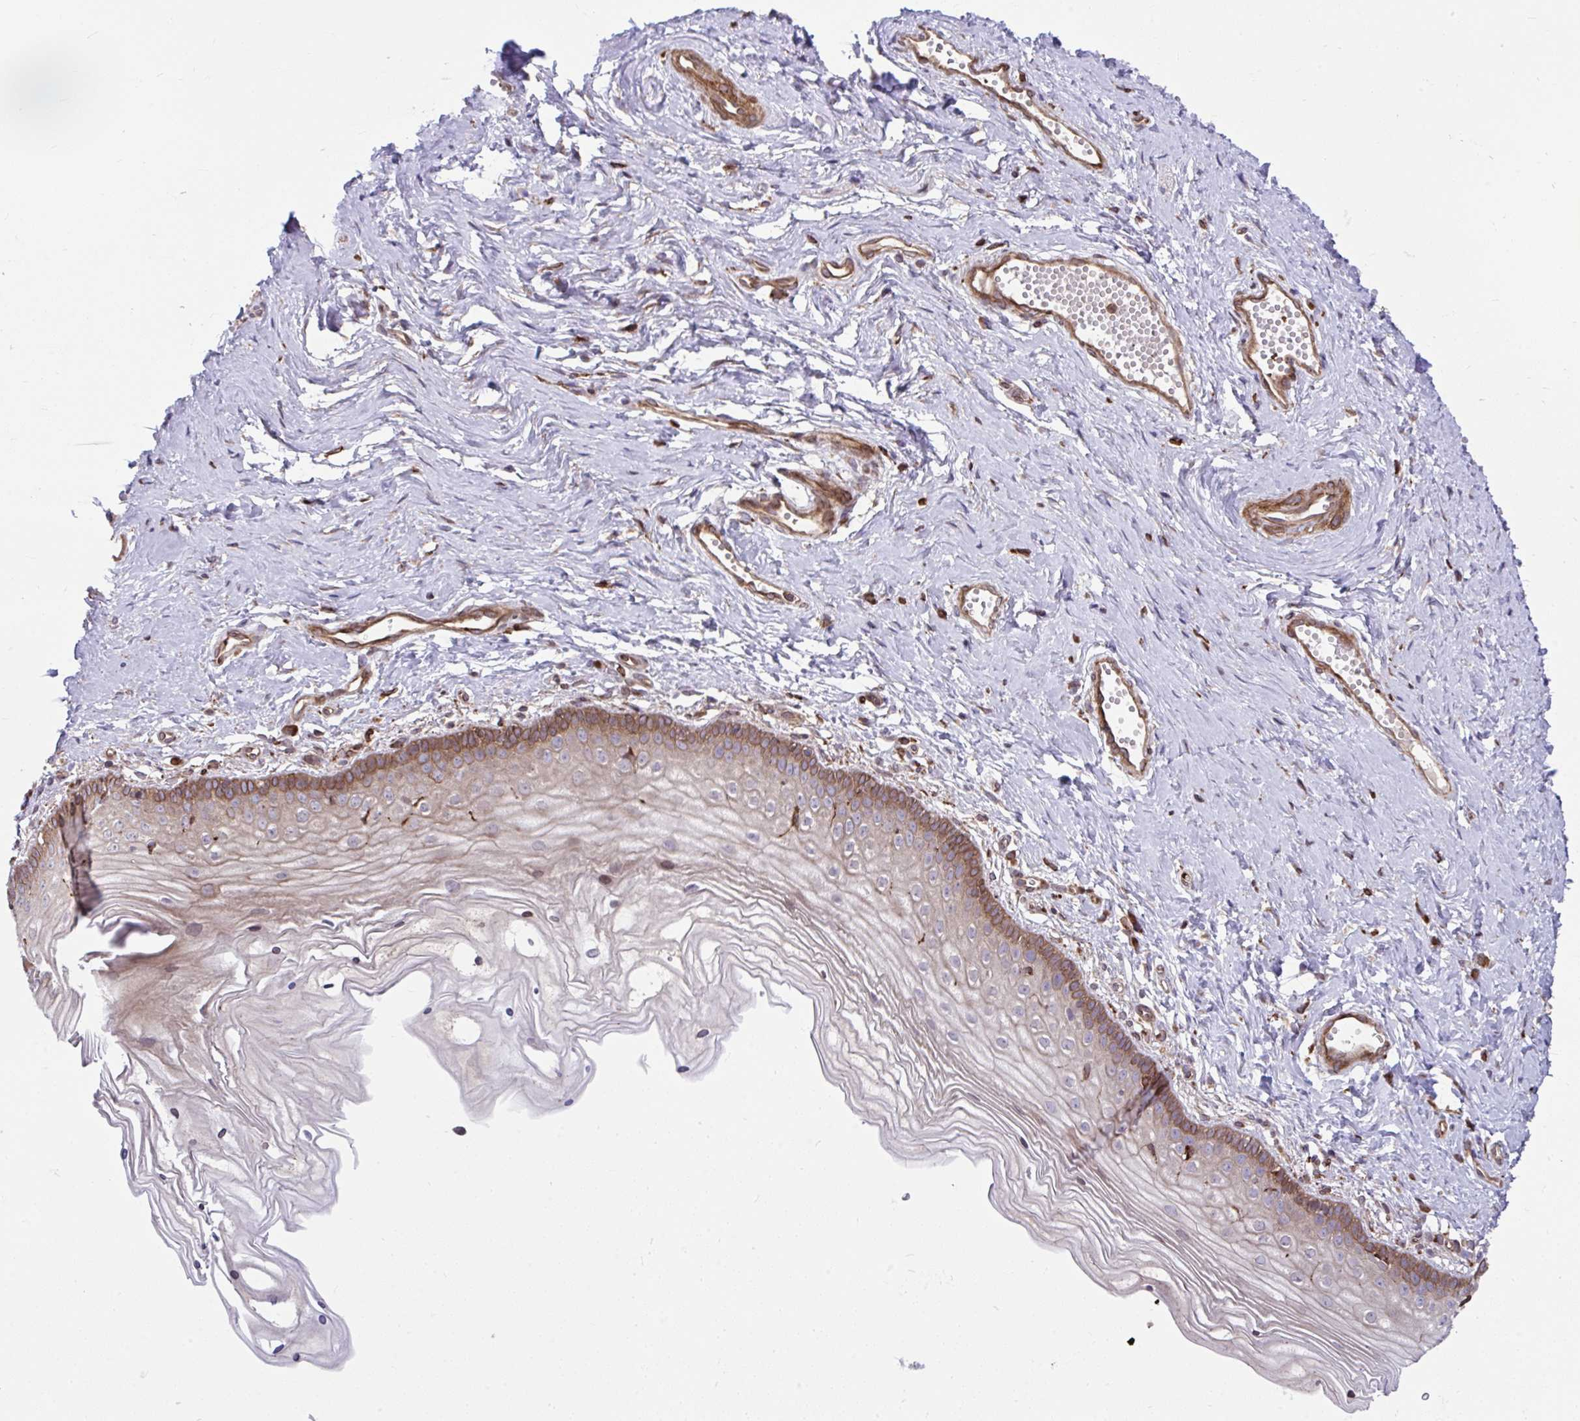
{"staining": {"intensity": "moderate", "quantity": "25%-75%", "location": "cytoplasmic/membranous"}, "tissue": "vagina", "cell_type": "Squamous epithelial cells", "image_type": "normal", "snomed": [{"axis": "morphology", "description": "Normal tissue, NOS"}, {"axis": "topography", "description": "Vagina"}], "caption": "Vagina stained with IHC displays moderate cytoplasmic/membranous staining in approximately 25%-75% of squamous epithelial cells.", "gene": "STIM2", "patient": {"sex": "female", "age": 38}}